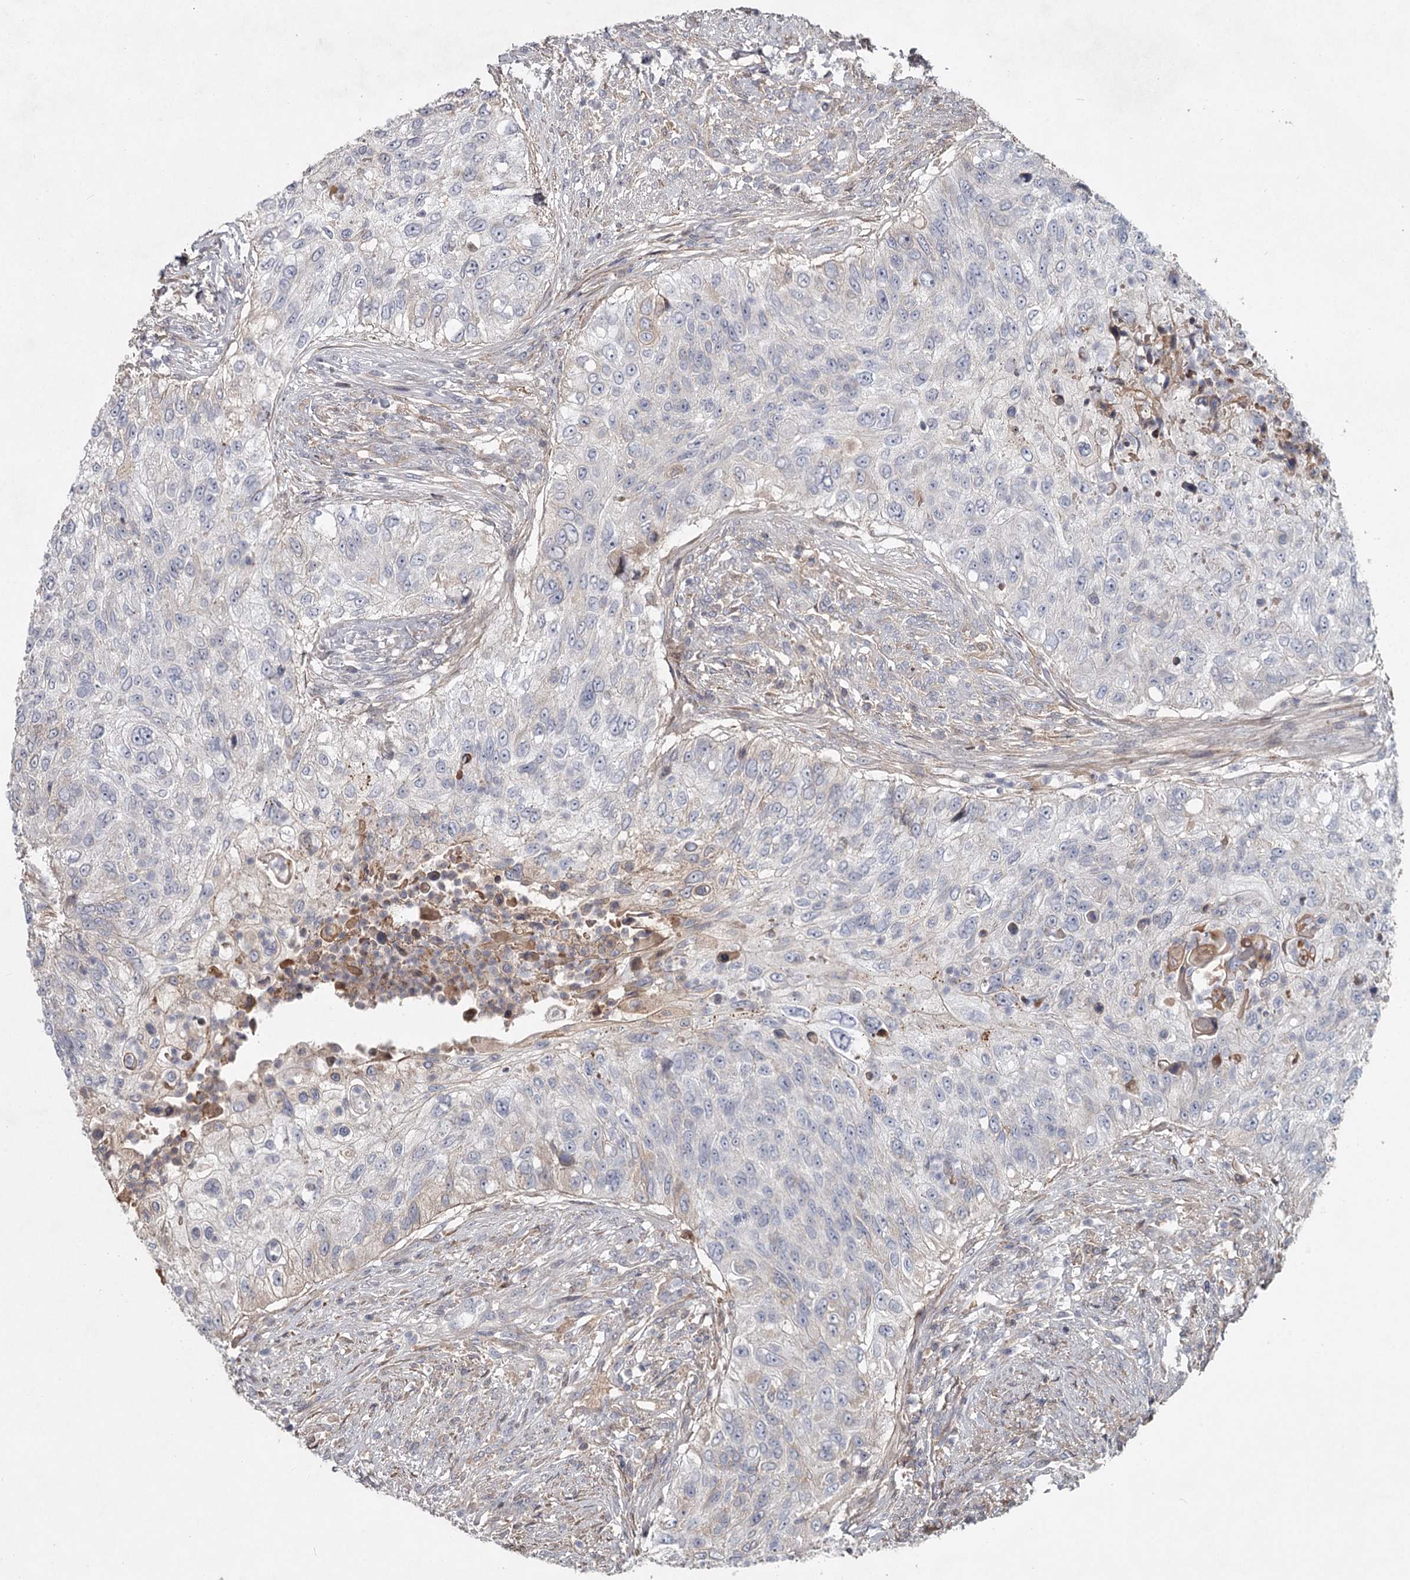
{"staining": {"intensity": "negative", "quantity": "none", "location": "none"}, "tissue": "urothelial cancer", "cell_type": "Tumor cells", "image_type": "cancer", "snomed": [{"axis": "morphology", "description": "Urothelial carcinoma, High grade"}, {"axis": "topography", "description": "Urinary bladder"}], "caption": "This is an immunohistochemistry (IHC) photomicrograph of human urothelial cancer. There is no positivity in tumor cells.", "gene": "DHRS9", "patient": {"sex": "female", "age": 60}}